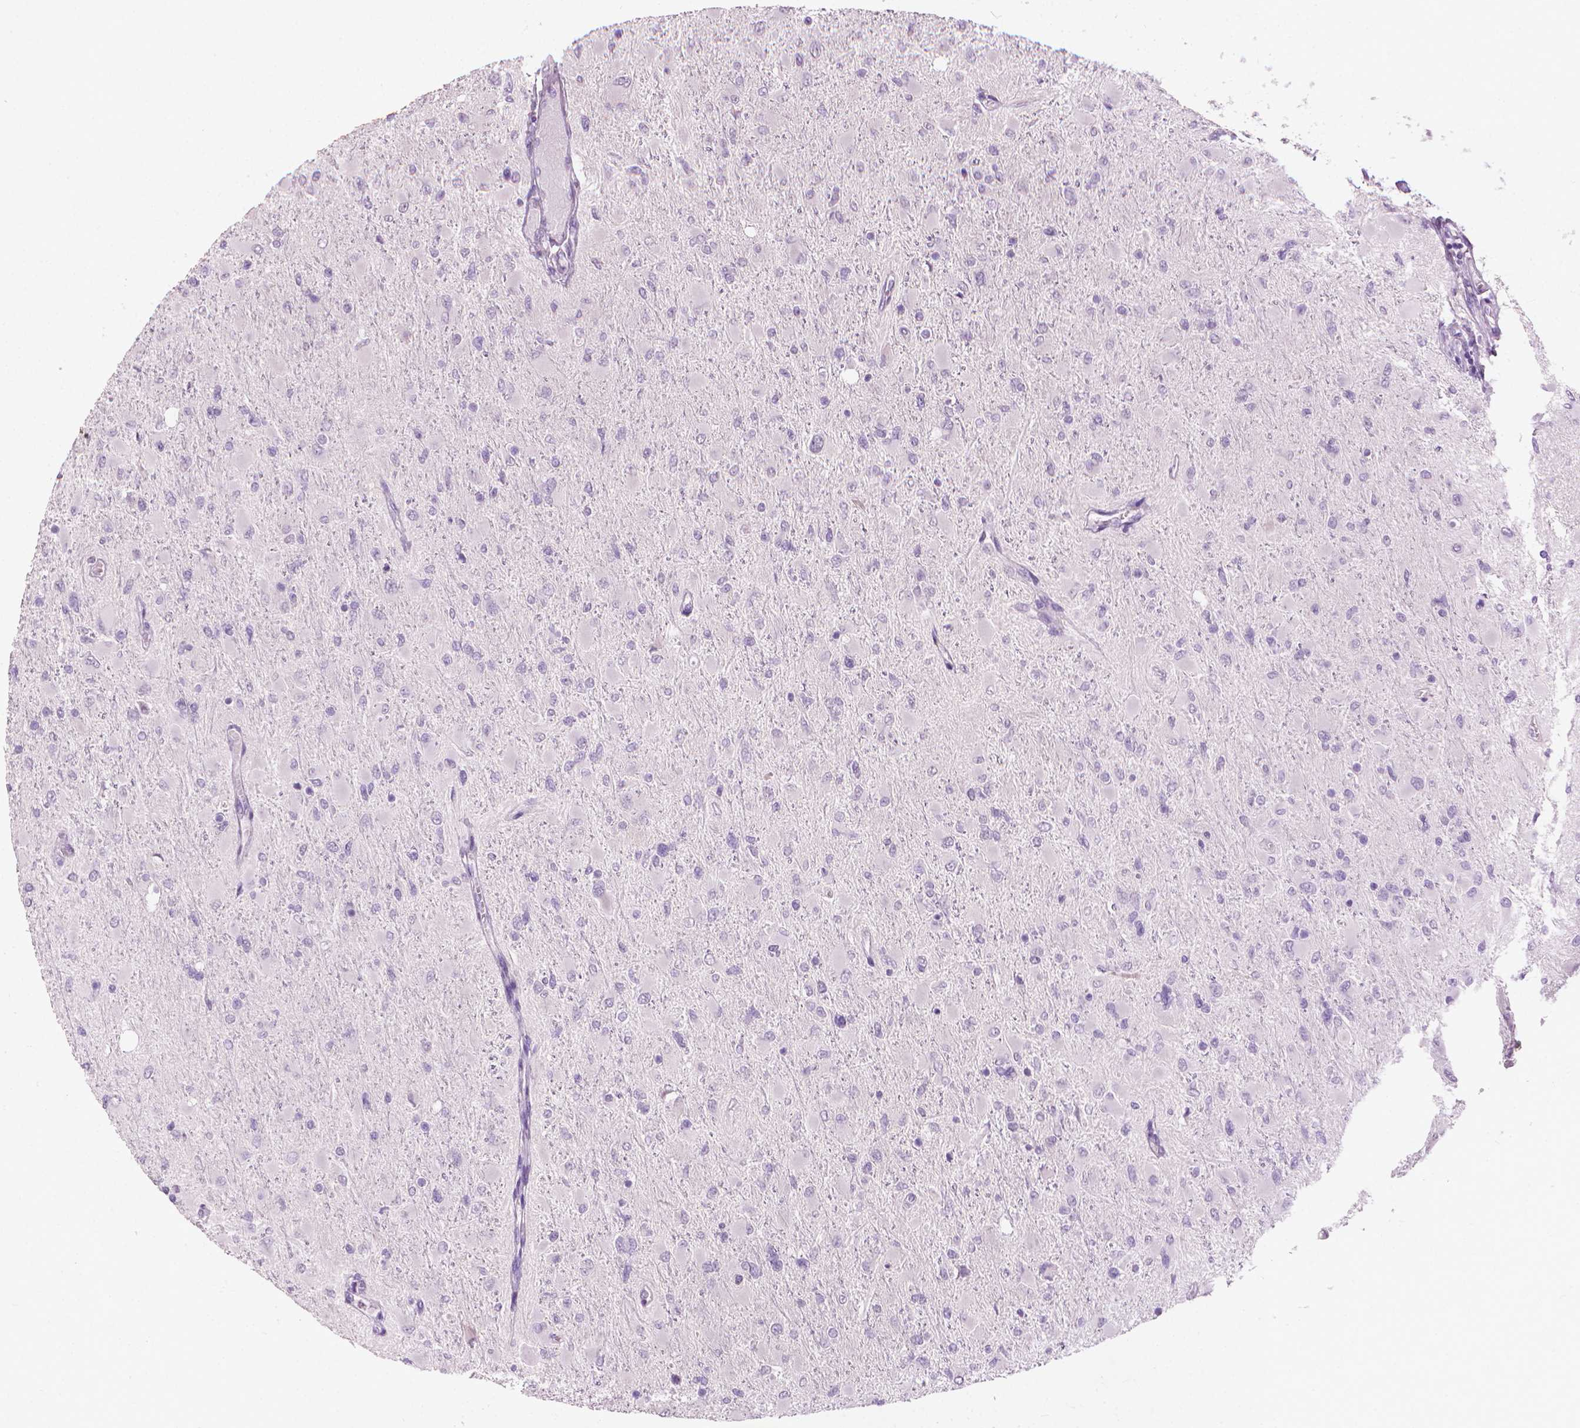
{"staining": {"intensity": "negative", "quantity": "none", "location": "none"}, "tissue": "glioma", "cell_type": "Tumor cells", "image_type": "cancer", "snomed": [{"axis": "morphology", "description": "Glioma, malignant, High grade"}, {"axis": "topography", "description": "Cerebral cortex"}], "caption": "Immunohistochemistry (IHC) photomicrograph of neoplastic tissue: glioma stained with DAB (3,3'-diaminobenzidine) displays no significant protein positivity in tumor cells.", "gene": "MLANA", "patient": {"sex": "female", "age": 36}}